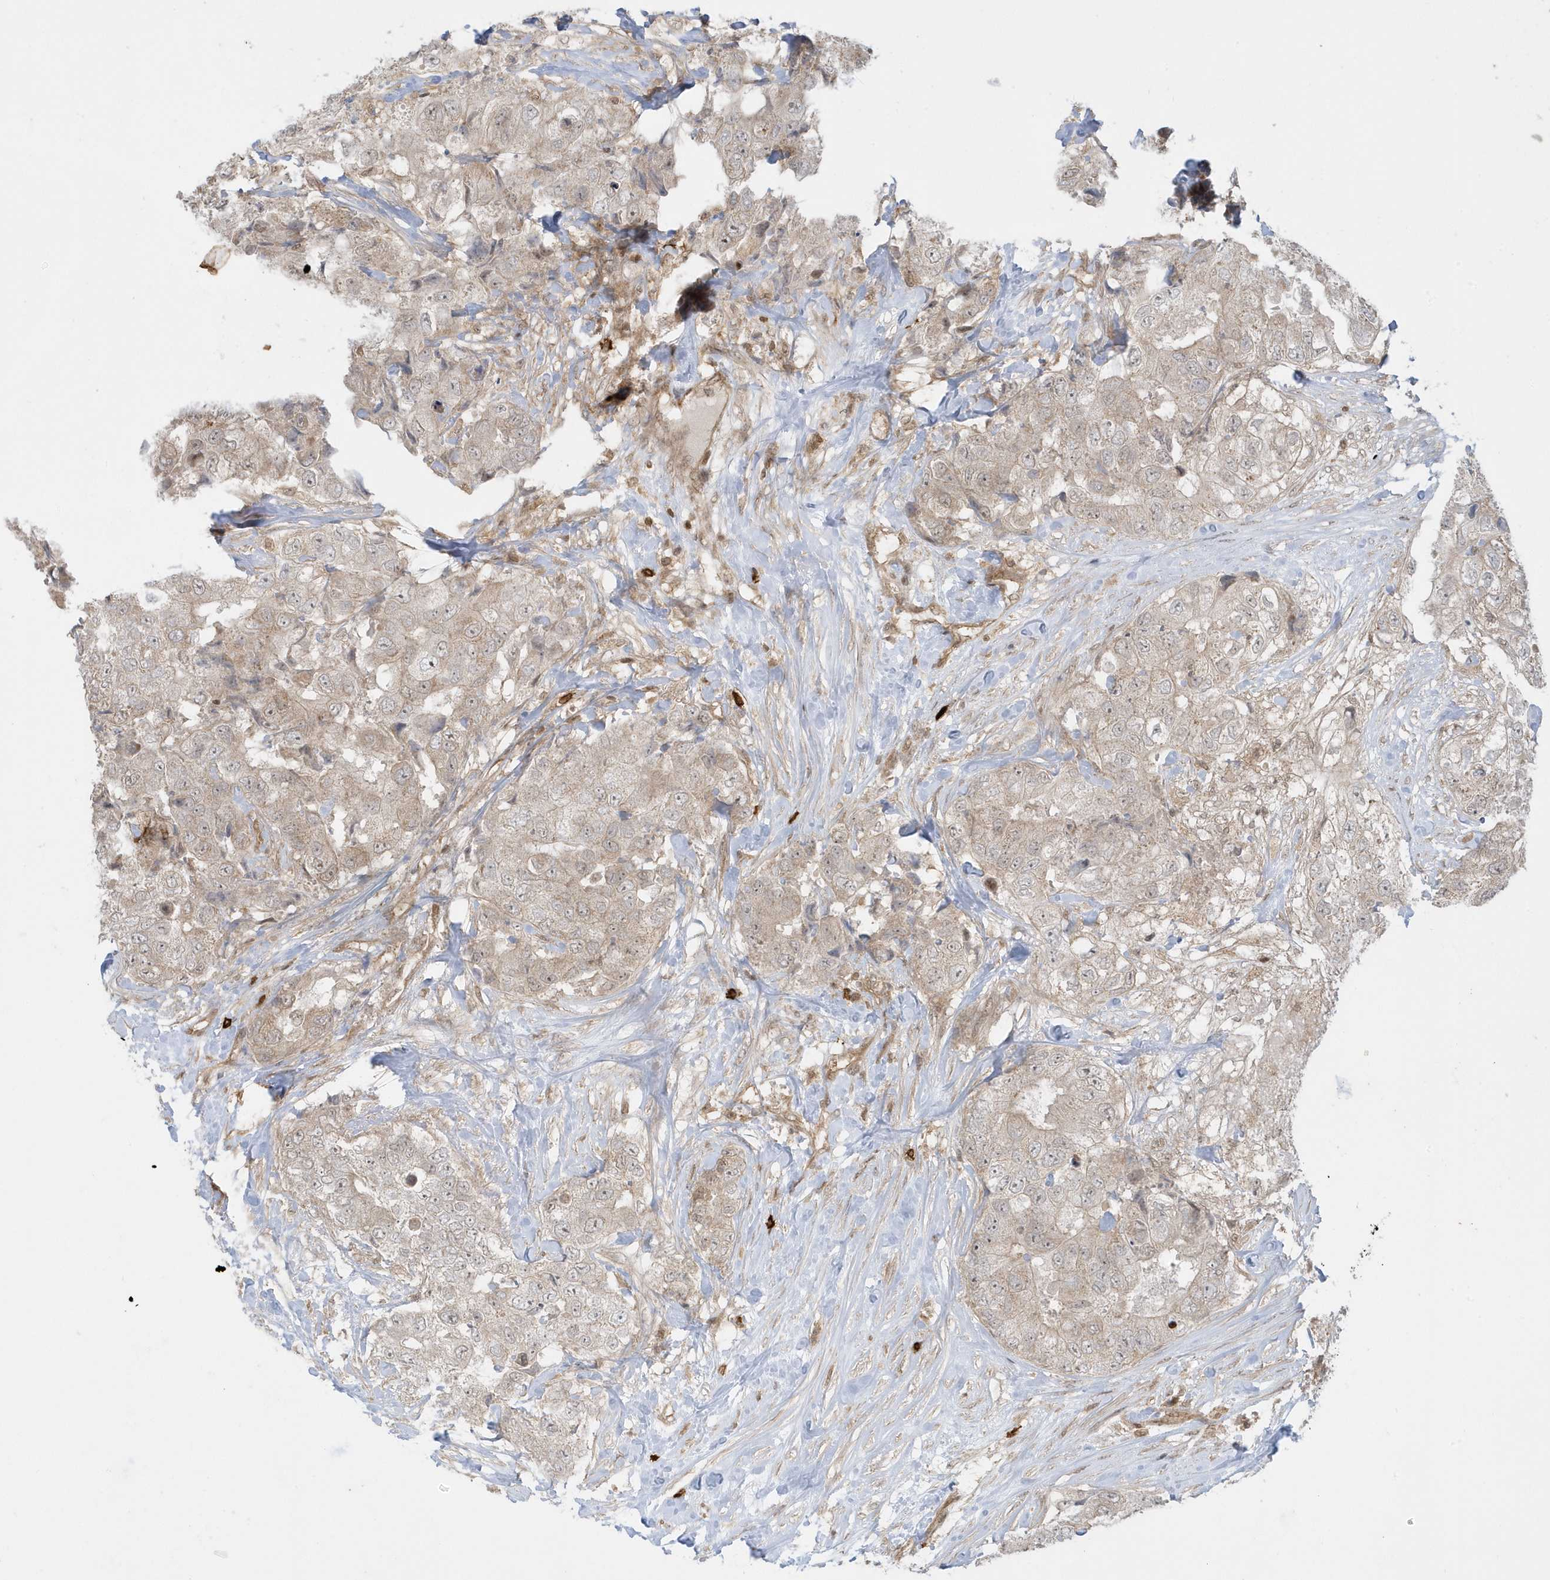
{"staining": {"intensity": "weak", "quantity": "25%-75%", "location": "cytoplasmic/membranous,nuclear"}, "tissue": "breast cancer", "cell_type": "Tumor cells", "image_type": "cancer", "snomed": [{"axis": "morphology", "description": "Duct carcinoma"}, {"axis": "topography", "description": "Breast"}], "caption": "This is a histology image of immunohistochemistry staining of infiltrating ductal carcinoma (breast), which shows weak staining in the cytoplasmic/membranous and nuclear of tumor cells.", "gene": "PPP1R7", "patient": {"sex": "female", "age": 62}}